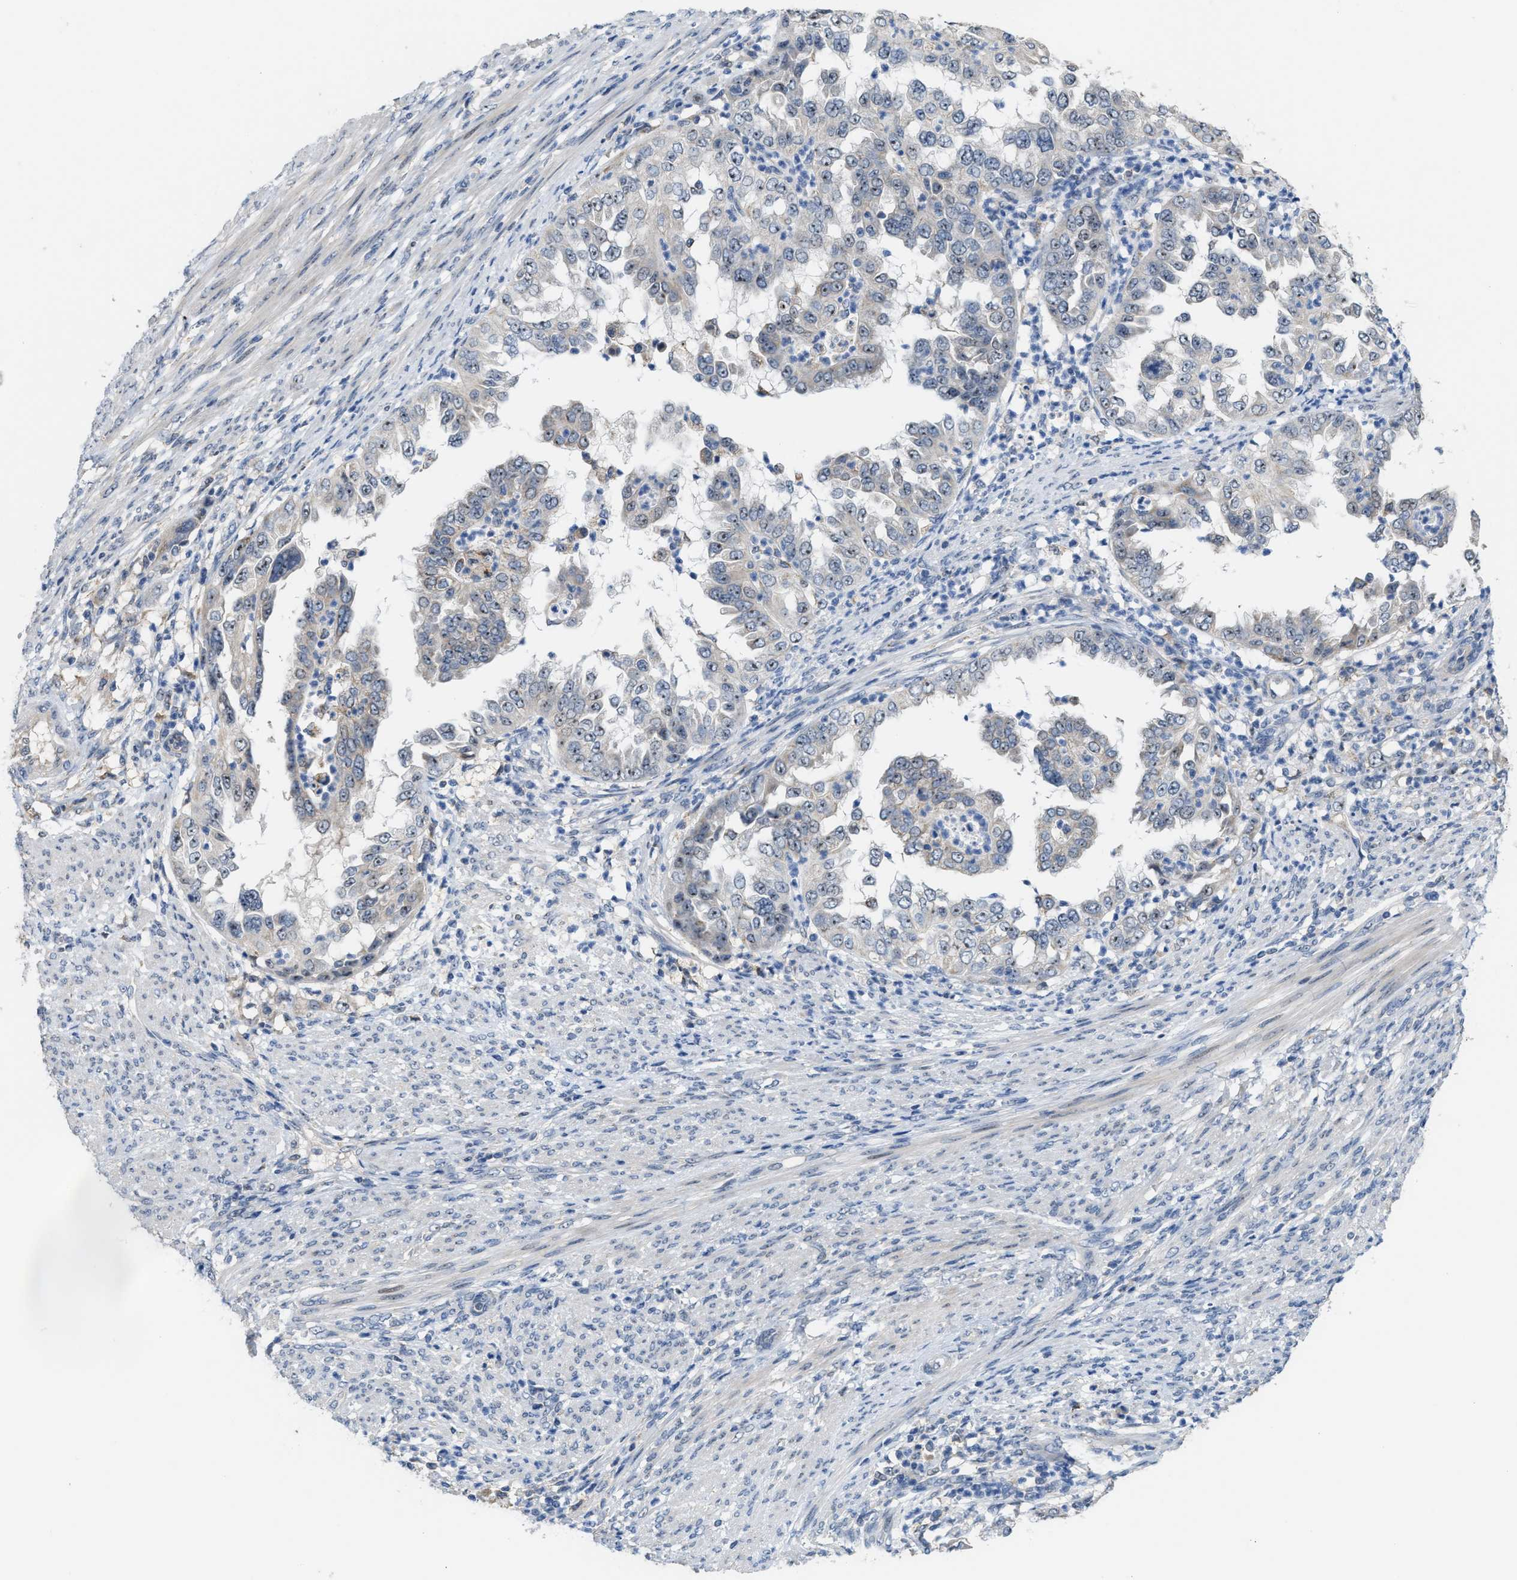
{"staining": {"intensity": "weak", "quantity": "<25%", "location": "nuclear"}, "tissue": "endometrial cancer", "cell_type": "Tumor cells", "image_type": "cancer", "snomed": [{"axis": "morphology", "description": "Adenocarcinoma, NOS"}, {"axis": "topography", "description": "Endometrium"}], "caption": "A micrograph of endometrial cancer (adenocarcinoma) stained for a protein displays no brown staining in tumor cells. (Brightfield microscopy of DAB (3,3'-diaminobenzidine) immunohistochemistry at high magnification).", "gene": "ZNF783", "patient": {"sex": "female", "age": 85}}